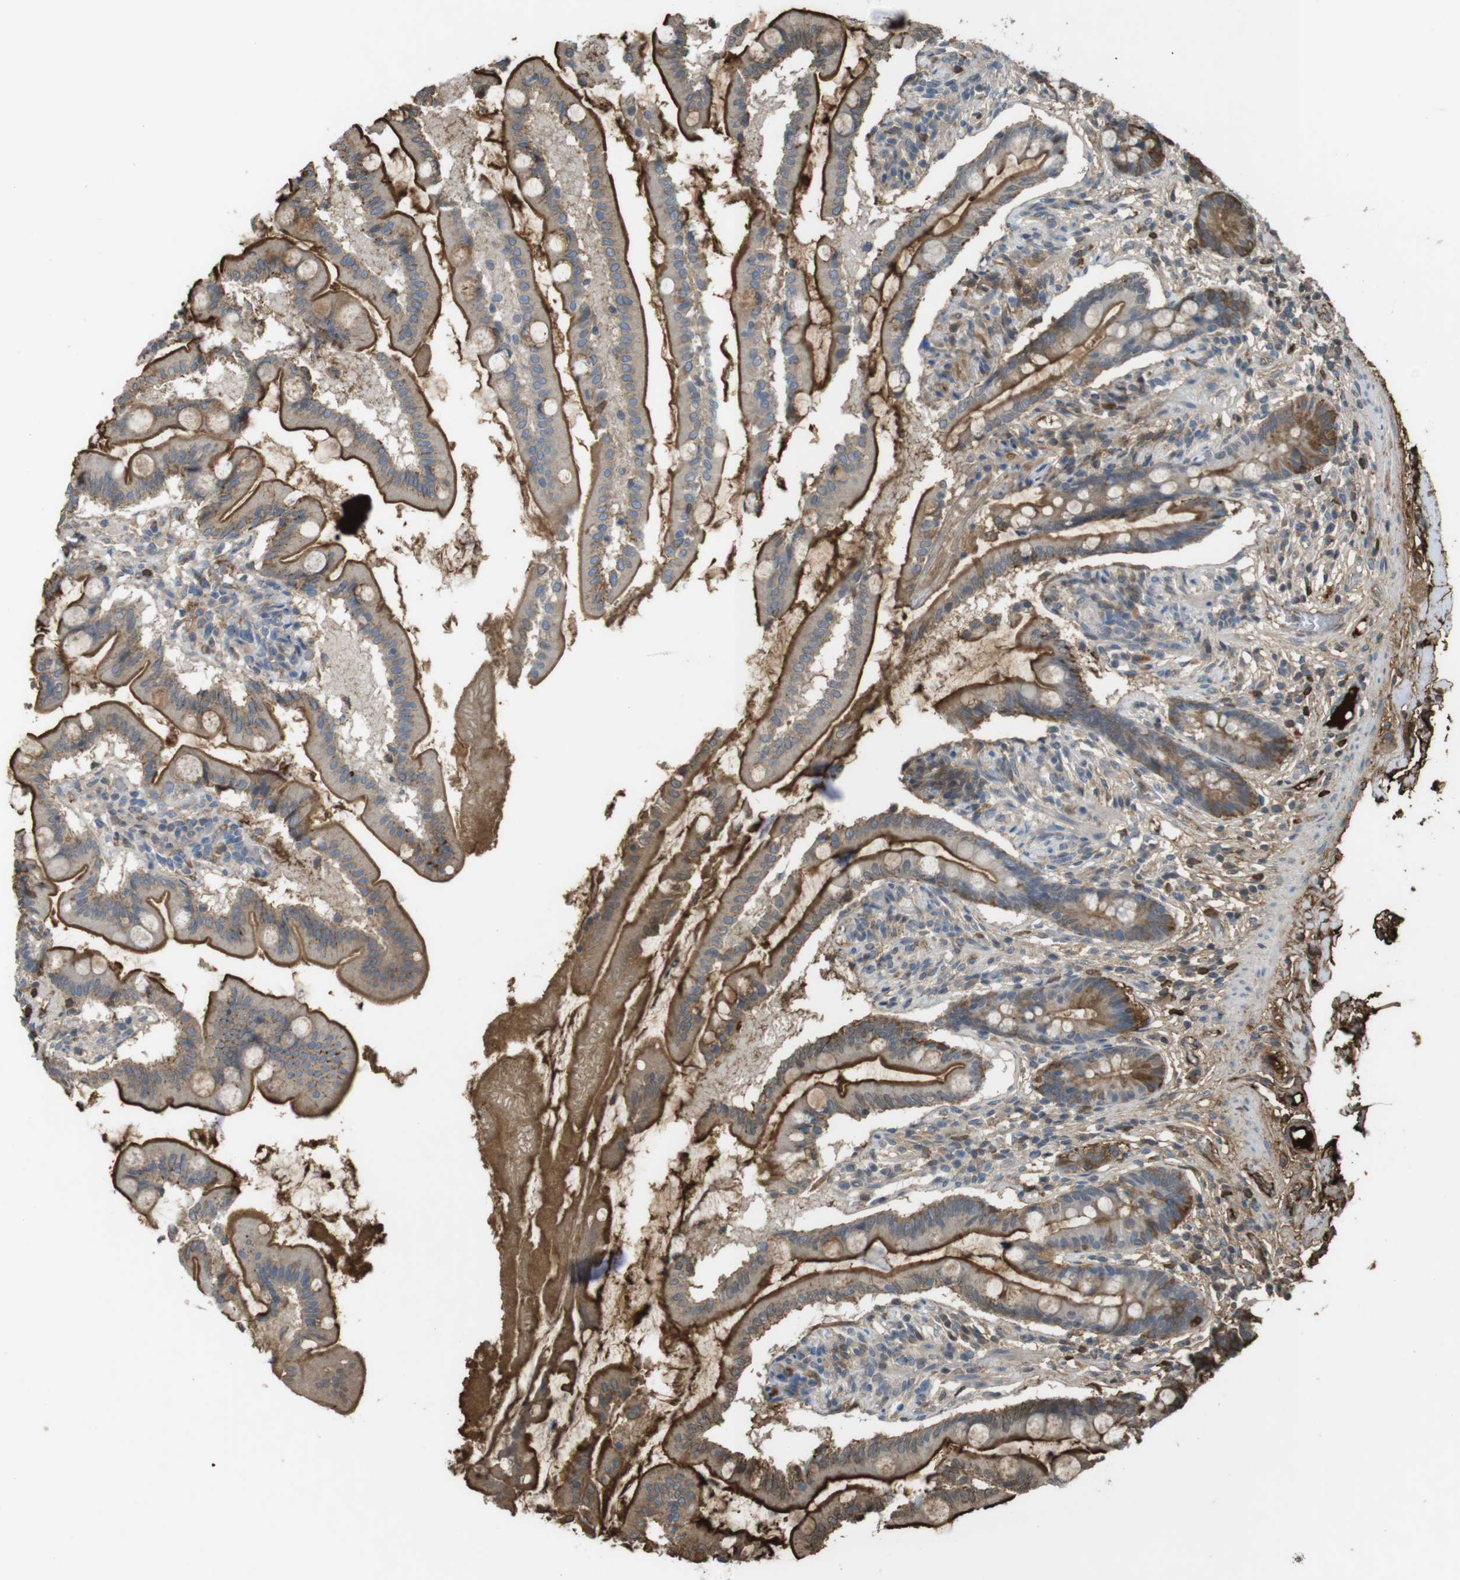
{"staining": {"intensity": "moderate", "quantity": "25%-75%", "location": "cytoplasmic/membranous"}, "tissue": "small intestine", "cell_type": "Glandular cells", "image_type": "normal", "snomed": [{"axis": "morphology", "description": "Normal tissue, NOS"}, {"axis": "topography", "description": "Small intestine"}], "caption": "IHC of unremarkable small intestine displays medium levels of moderate cytoplasmic/membranous expression in about 25%-75% of glandular cells. (DAB IHC with brightfield microscopy, high magnification).", "gene": "LTBP4", "patient": {"sex": "female", "age": 56}}